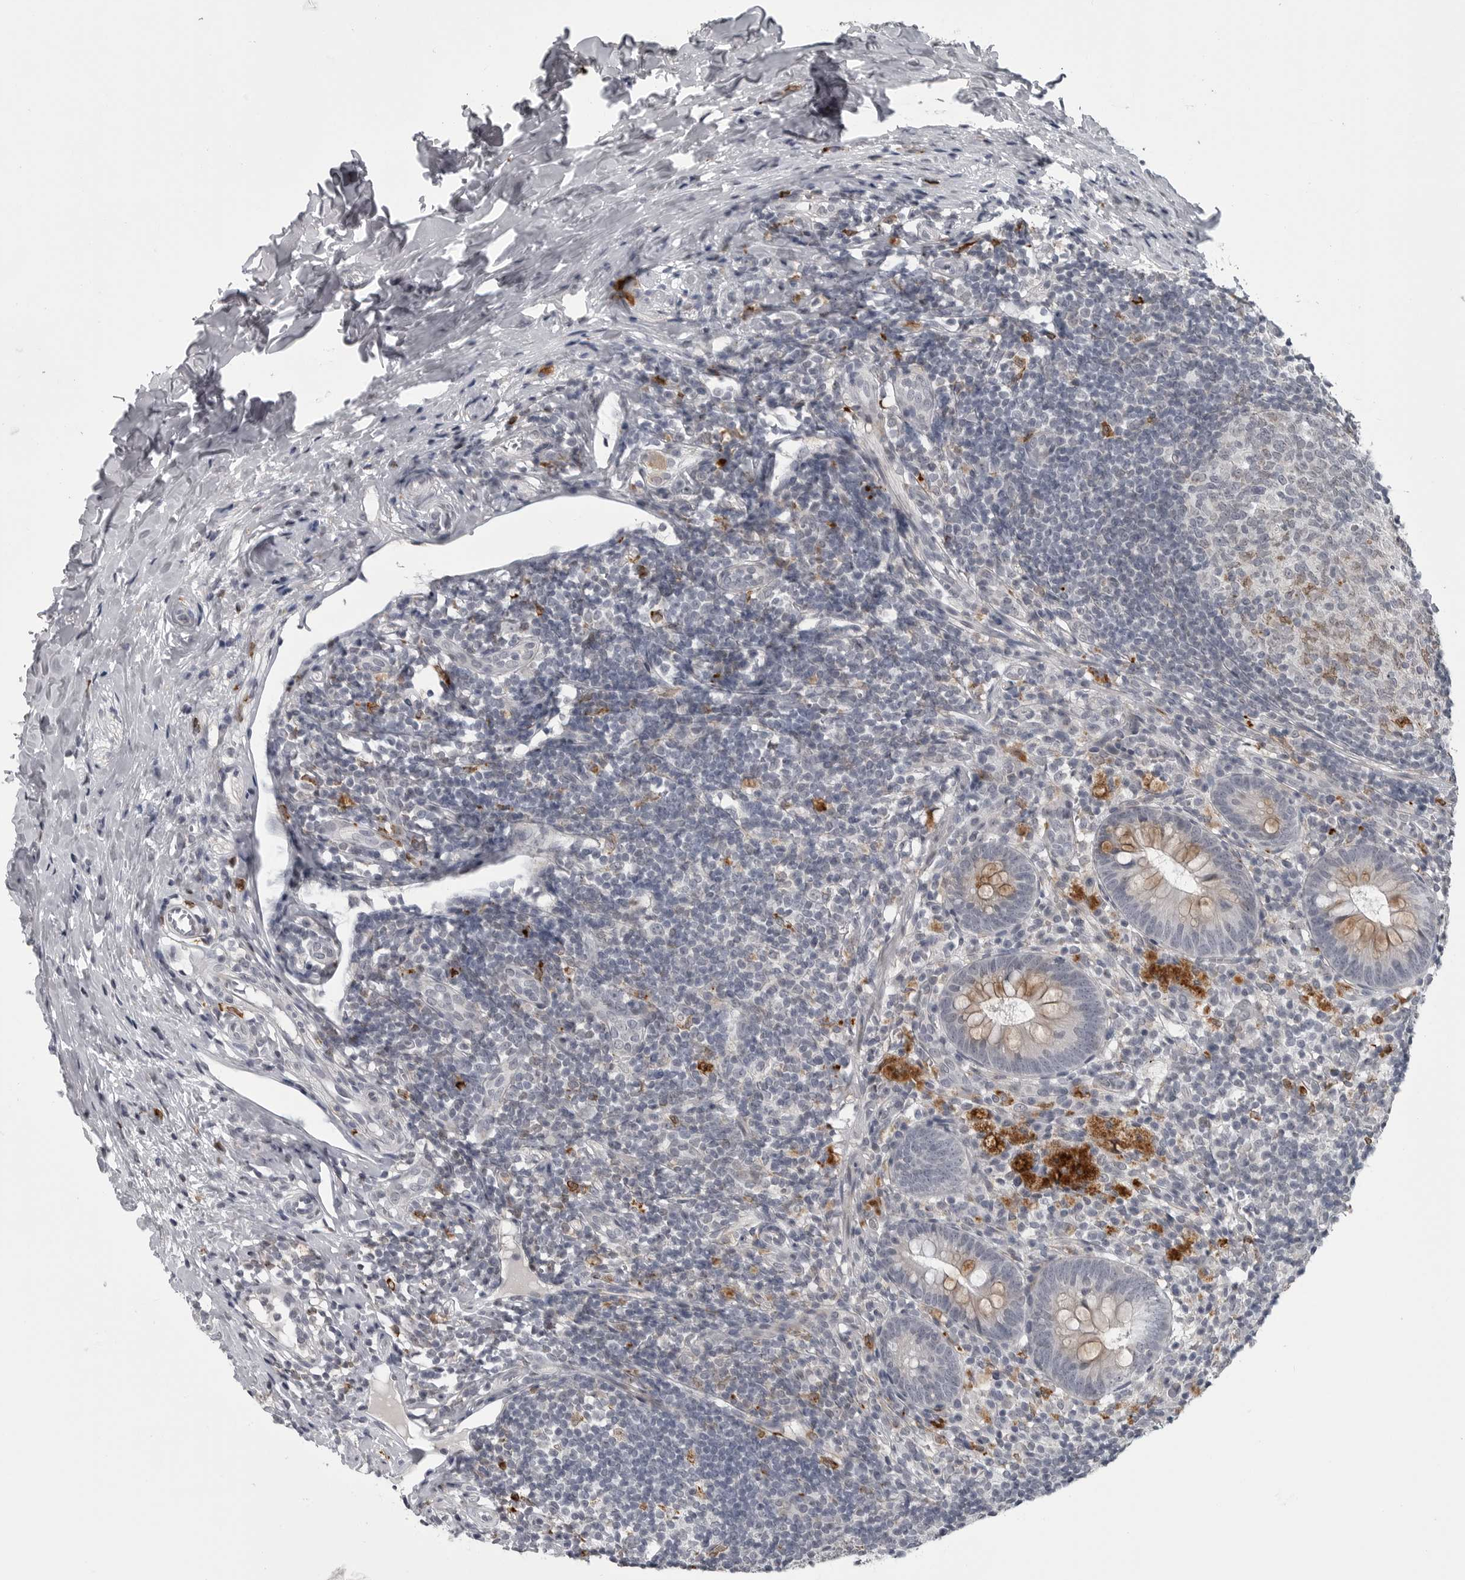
{"staining": {"intensity": "weak", "quantity": "<25%", "location": "cytoplasmic/membranous"}, "tissue": "appendix", "cell_type": "Glandular cells", "image_type": "normal", "snomed": [{"axis": "morphology", "description": "Normal tissue, NOS"}, {"axis": "topography", "description": "Appendix"}], "caption": "This is a histopathology image of immunohistochemistry staining of unremarkable appendix, which shows no staining in glandular cells.", "gene": "LYSMD1", "patient": {"sex": "female", "age": 20}}